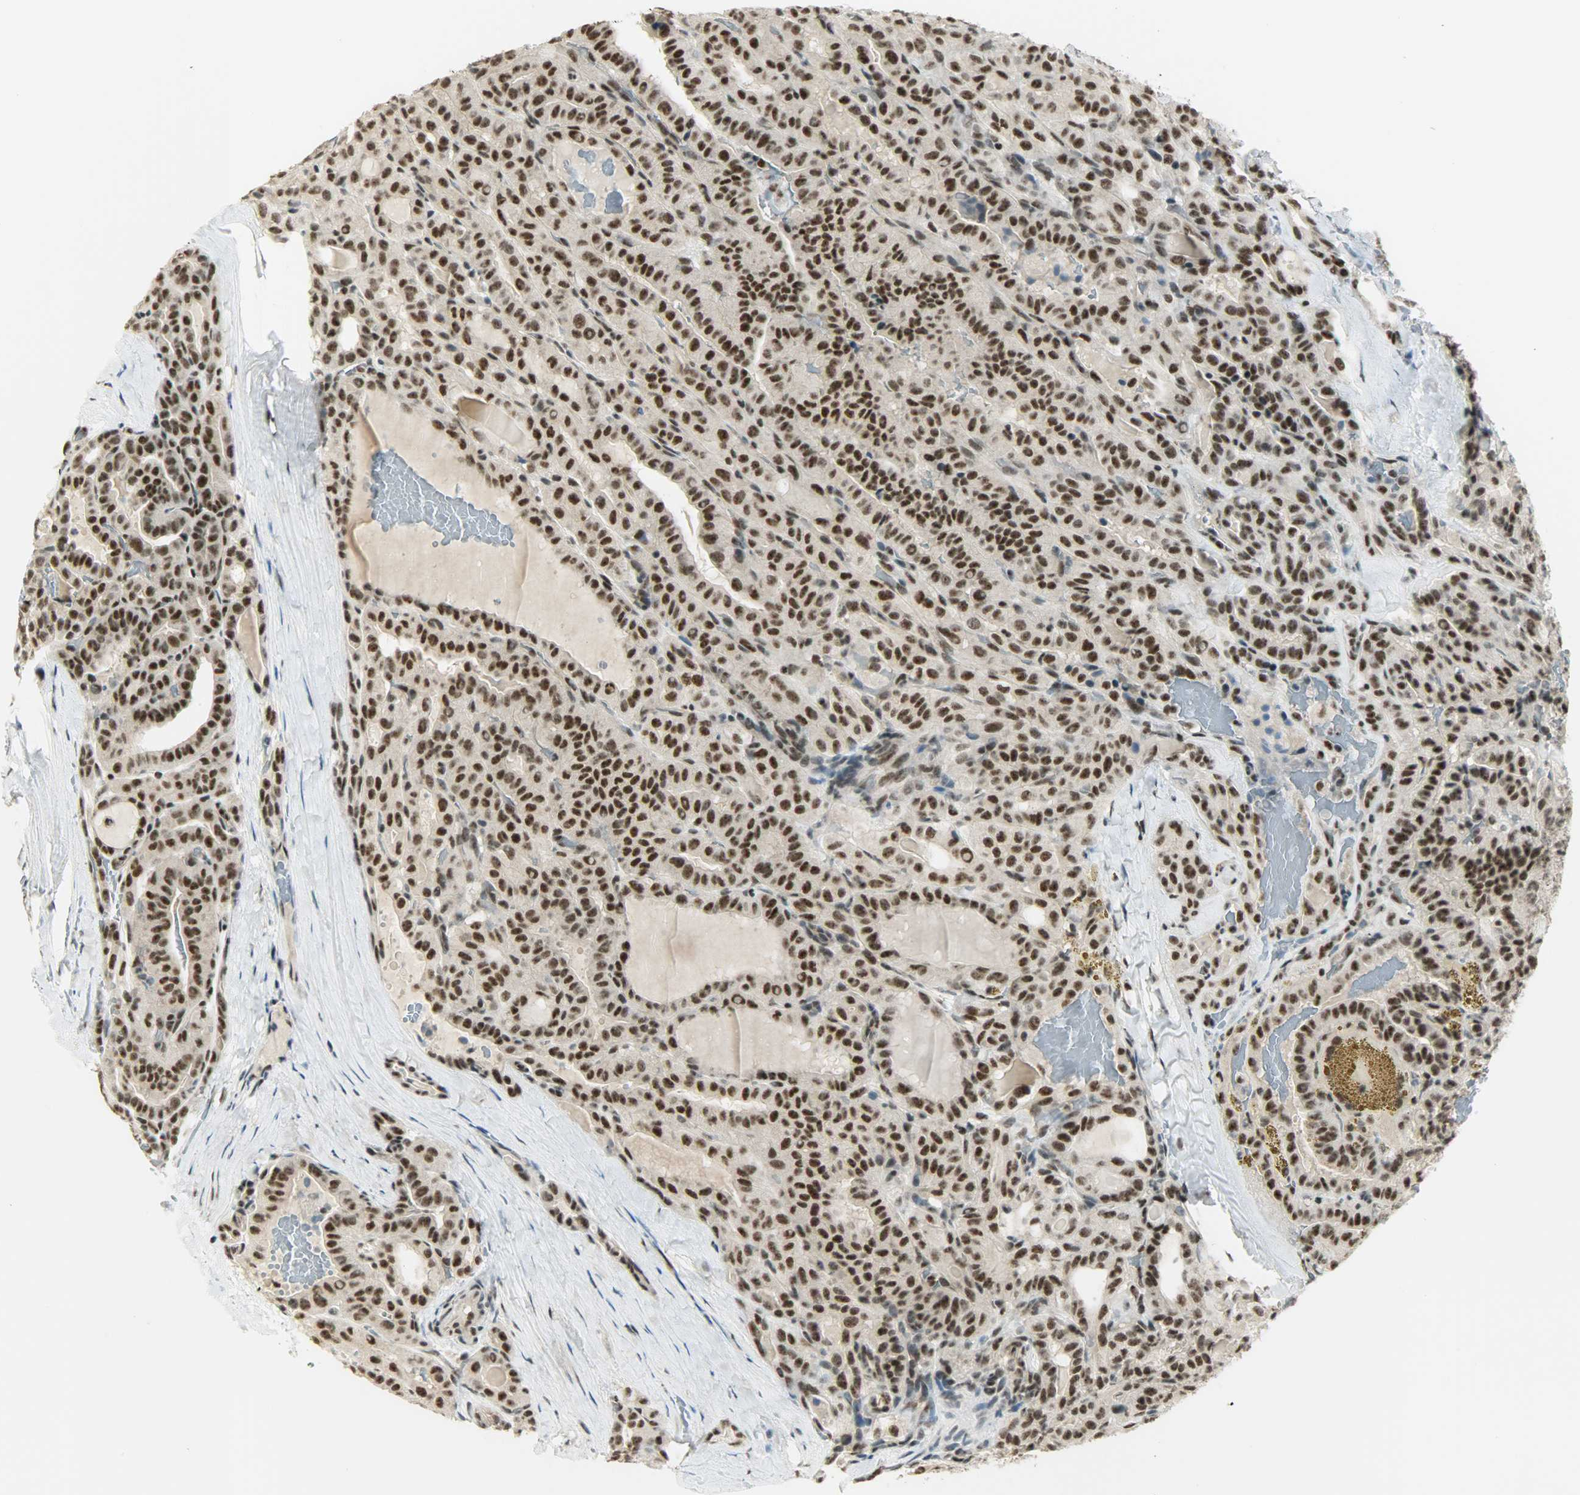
{"staining": {"intensity": "strong", "quantity": ">75%", "location": "nuclear"}, "tissue": "thyroid cancer", "cell_type": "Tumor cells", "image_type": "cancer", "snomed": [{"axis": "morphology", "description": "Papillary adenocarcinoma, NOS"}, {"axis": "topography", "description": "Thyroid gland"}], "caption": "Human thyroid papillary adenocarcinoma stained with a protein marker displays strong staining in tumor cells.", "gene": "SUGP1", "patient": {"sex": "male", "age": 77}}